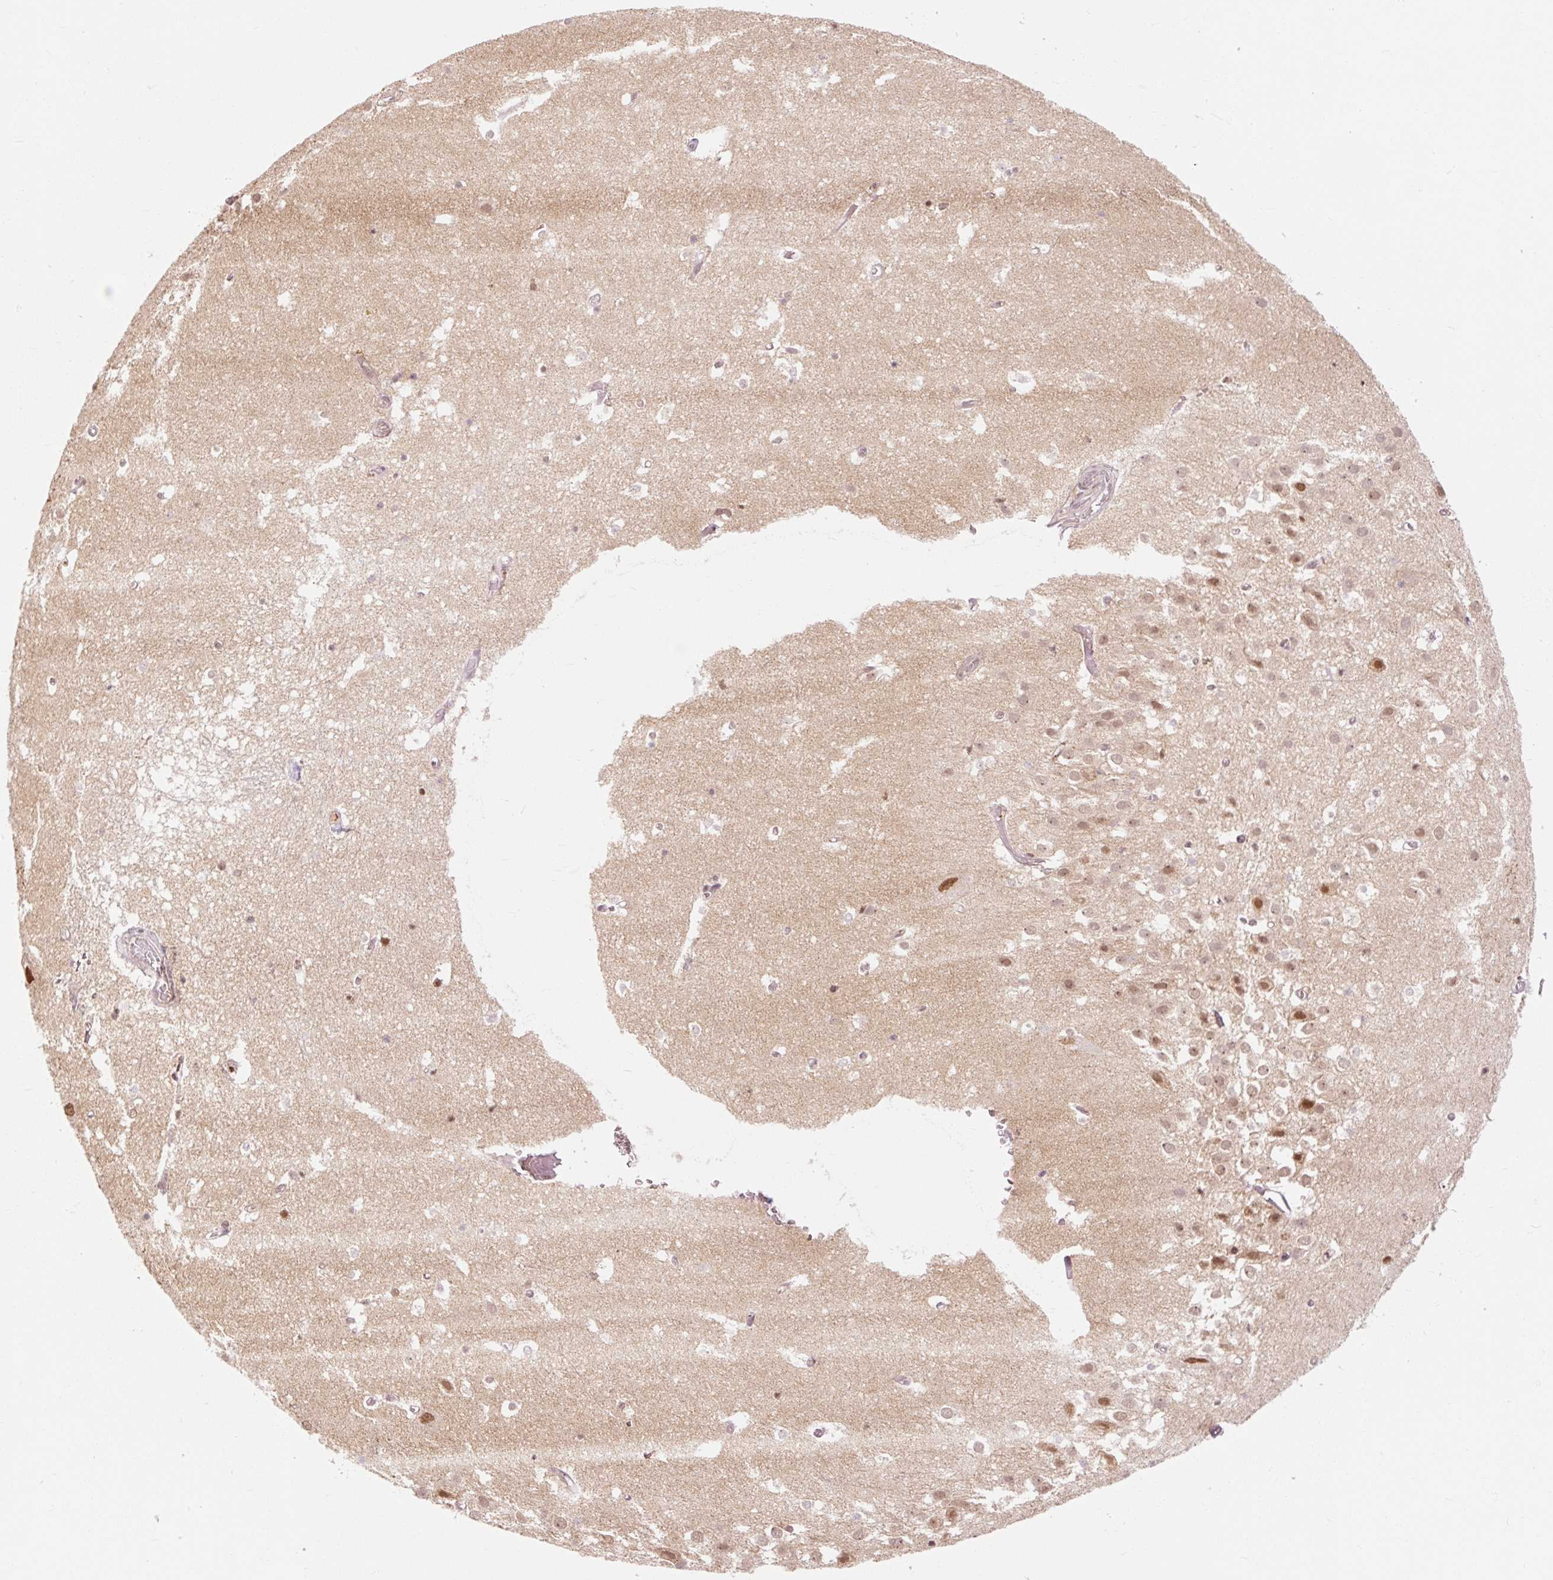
{"staining": {"intensity": "moderate", "quantity": "<25%", "location": "nuclear"}, "tissue": "hippocampus", "cell_type": "Glial cells", "image_type": "normal", "snomed": [{"axis": "morphology", "description": "Normal tissue, NOS"}, {"axis": "topography", "description": "Hippocampus"}], "caption": "A high-resolution image shows immunohistochemistry staining of unremarkable hippocampus, which displays moderate nuclear positivity in about <25% of glial cells.", "gene": "CSTF1", "patient": {"sex": "female", "age": 52}}